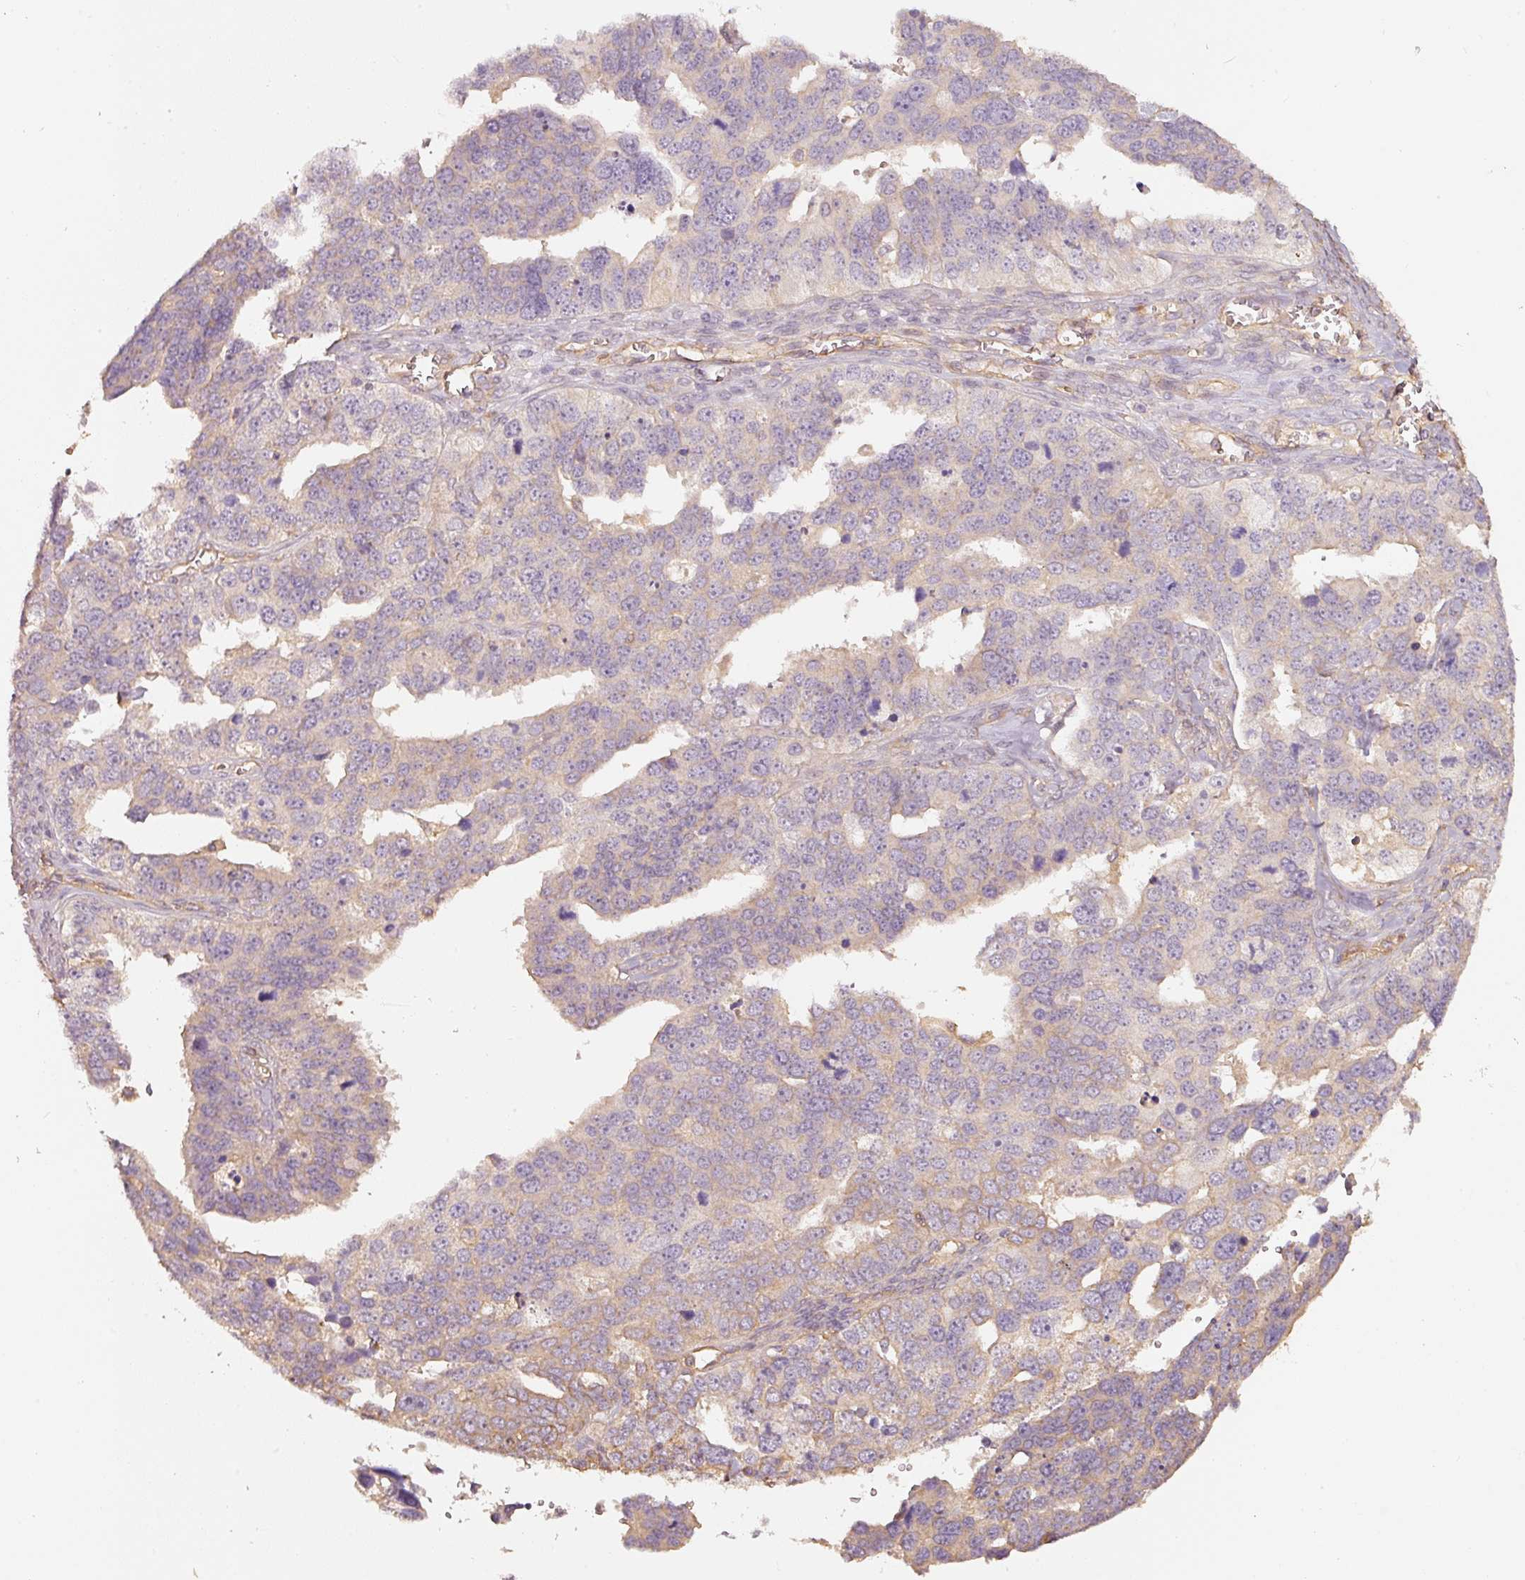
{"staining": {"intensity": "weak", "quantity": "<25%", "location": "cytoplasmic/membranous"}, "tissue": "ovarian cancer", "cell_type": "Tumor cells", "image_type": "cancer", "snomed": [{"axis": "morphology", "description": "Cystadenocarcinoma, serous, NOS"}, {"axis": "topography", "description": "Ovary"}], "caption": "Immunohistochemical staining of human ovarian serous cystadenocarcinoma displays no significant expression in tumor cells.", "gene": "CEP95", "patient": {"sex": "female", "age": 76}}